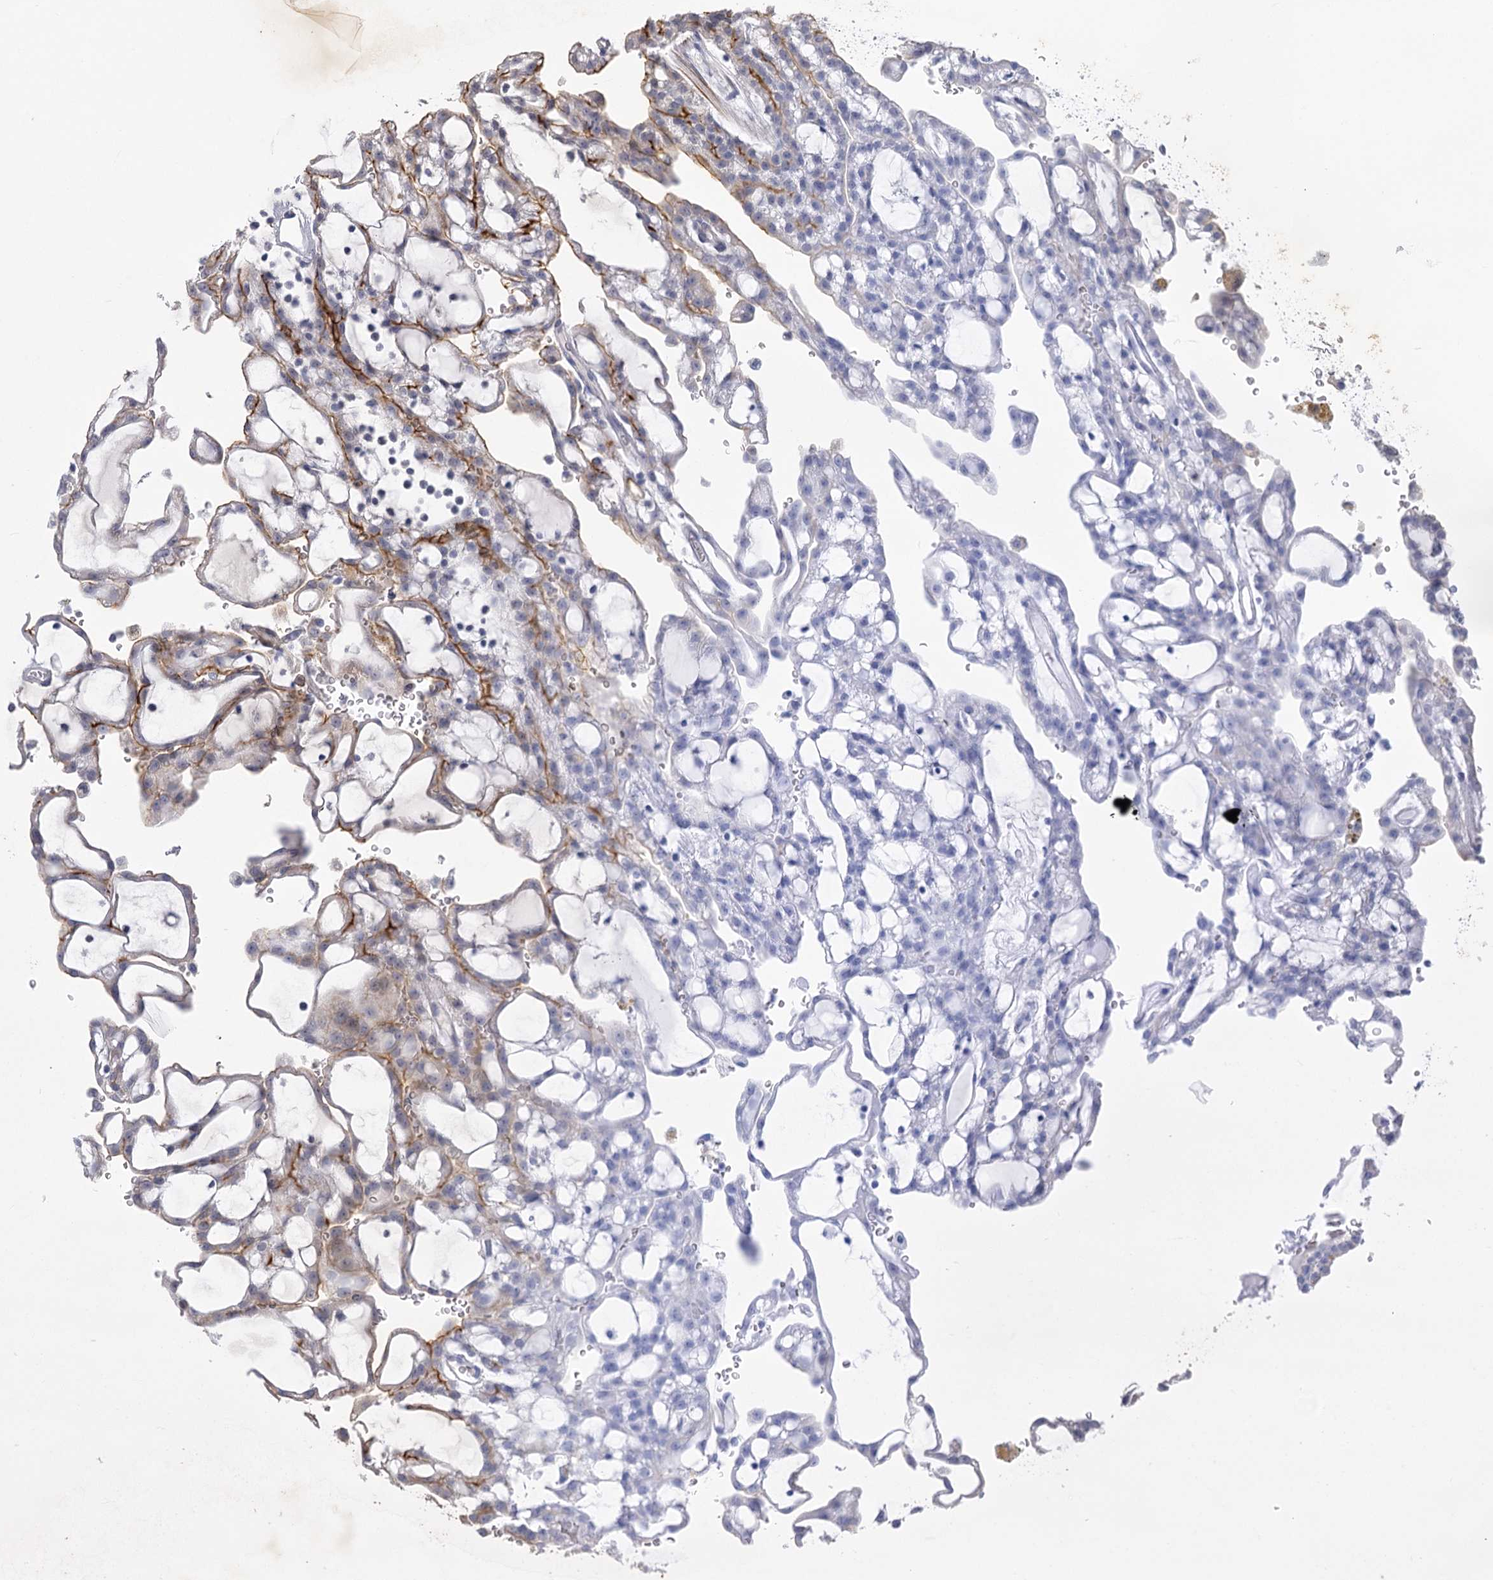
{"staining": {"intensity": "moderate", "quantity": "<25%", "location": "cytoplasmic/membranous,nuclear"}, "tissue": "renal cancer", "cell_type": "Tumor cells", "image_type": "cancer", "snomed": [{"axis": "morphology", "description": "Adenocarcinoma, NOS"}, {"axis": "topography", "description": "Kidney"}], "caption": "Immunohistochemistry (DAB) staining of adenocarcinoma (renal) demonstrates moderate cytoplasmic/membranous and nuclear protein expression in about <25% of tumor cells.", "gene": "ARSI", "patient": {"sex": "male", "age": 63}}